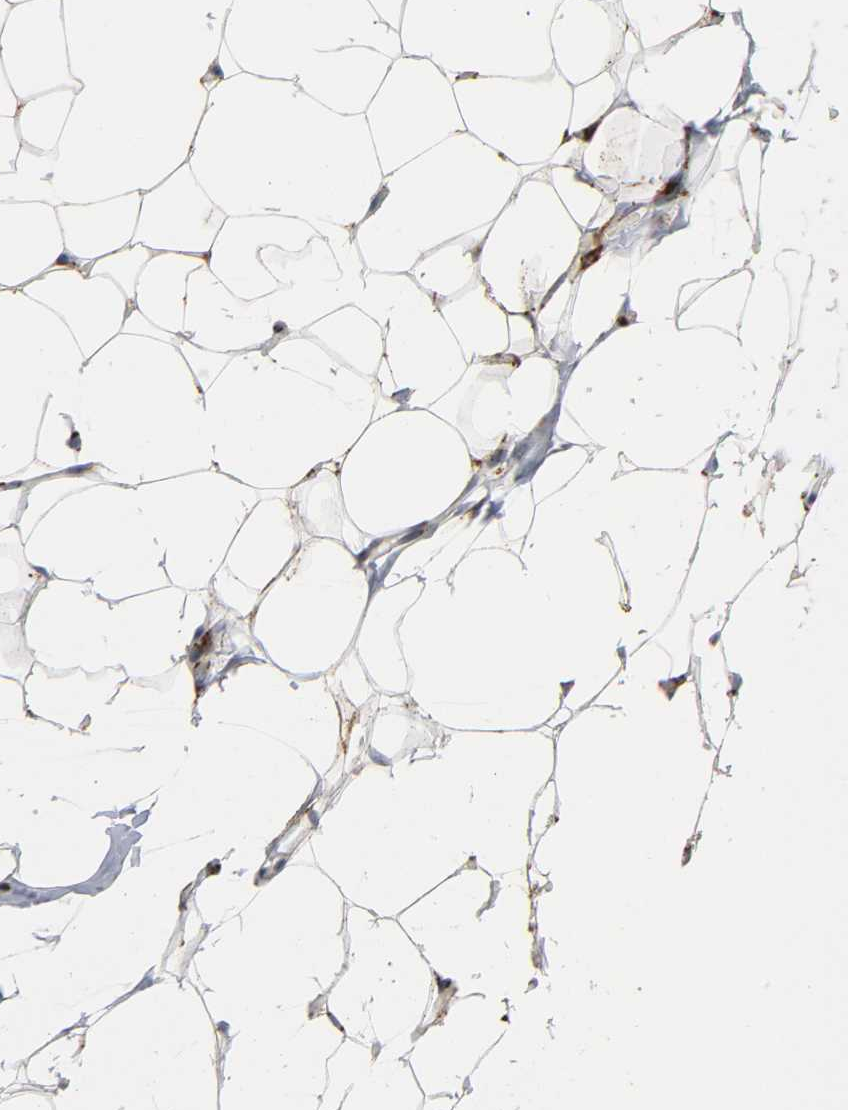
{"staining": {"intensity": "moderate", "quantity": ">75%", "location": "cytoplasmic/membranous"}, "tissue": "adipose tissue", "cell_type": "Adipocytes", "image_type": "normal", "snomed": [{"axis": "morphology", "description": "Normal tissue, NOS"}, {"axis": "topography", "description": "Soft tissue"}], "caption": "This is an image of IHC staining of normal adipose tissue, which shows moderate expression in the cytoplasmic/membranous of adipocytes.", "gene": "PSAP", "patient": {"sex": "male", "age": 26}}